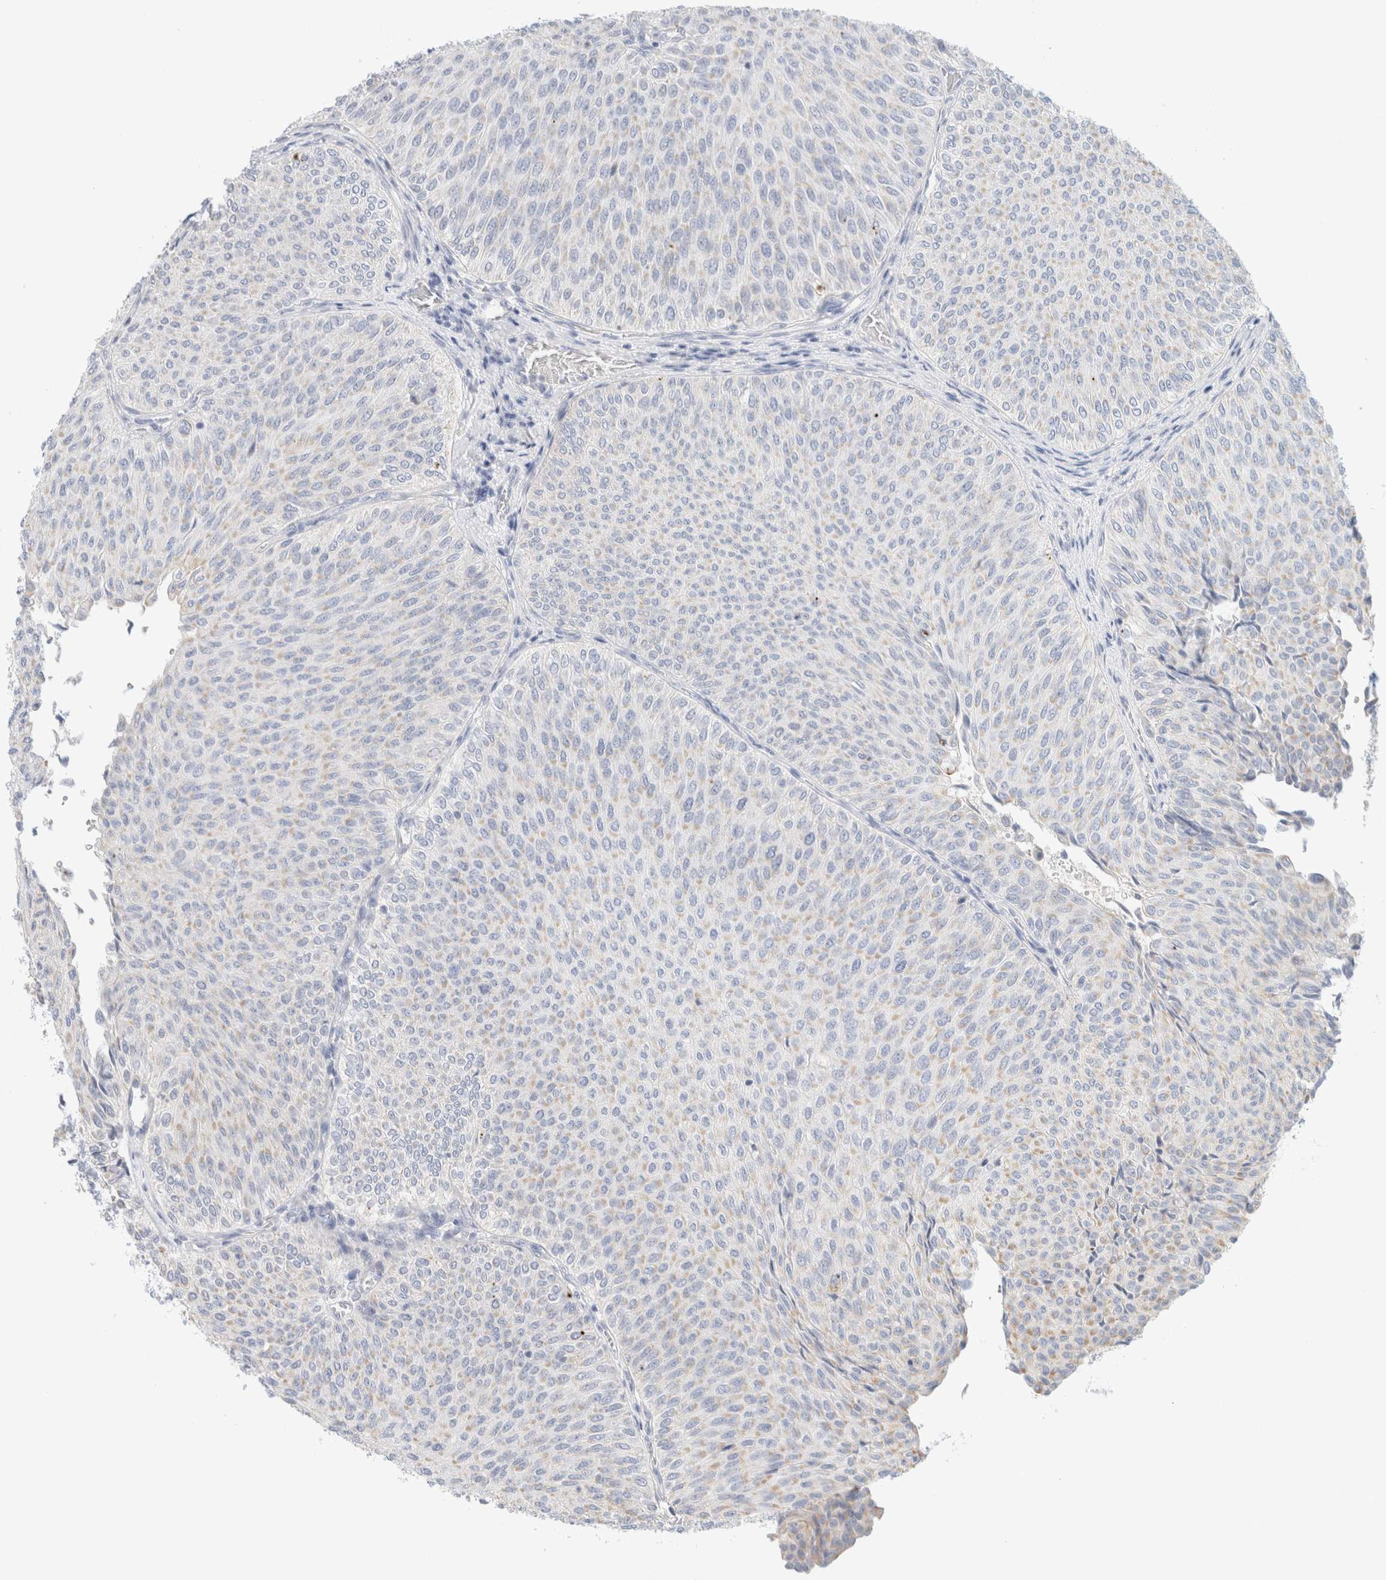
{"staining": {"intensity": "negative", "quantity": "none", "location": "none"}, "tissue": "urothelial cancer", "cell_type": "Tumor cells", "image_type": "cancer", "snomed": [{"axis": "morphology", "description": "Urothelial carcinoma, Low grade"}, {"axis": "topography", "description": "Urinary bladder"}], "caption": "Protein analysis of urothelial carcinoma (low-grade) shows no significant positivity in tumor cells. (Brightfield microscopy of DAB (3,3'-diaminobenzidine) IHC at high magnification).", "gene": "HEXD", "patient": {"sex": "male", "age": 78}}